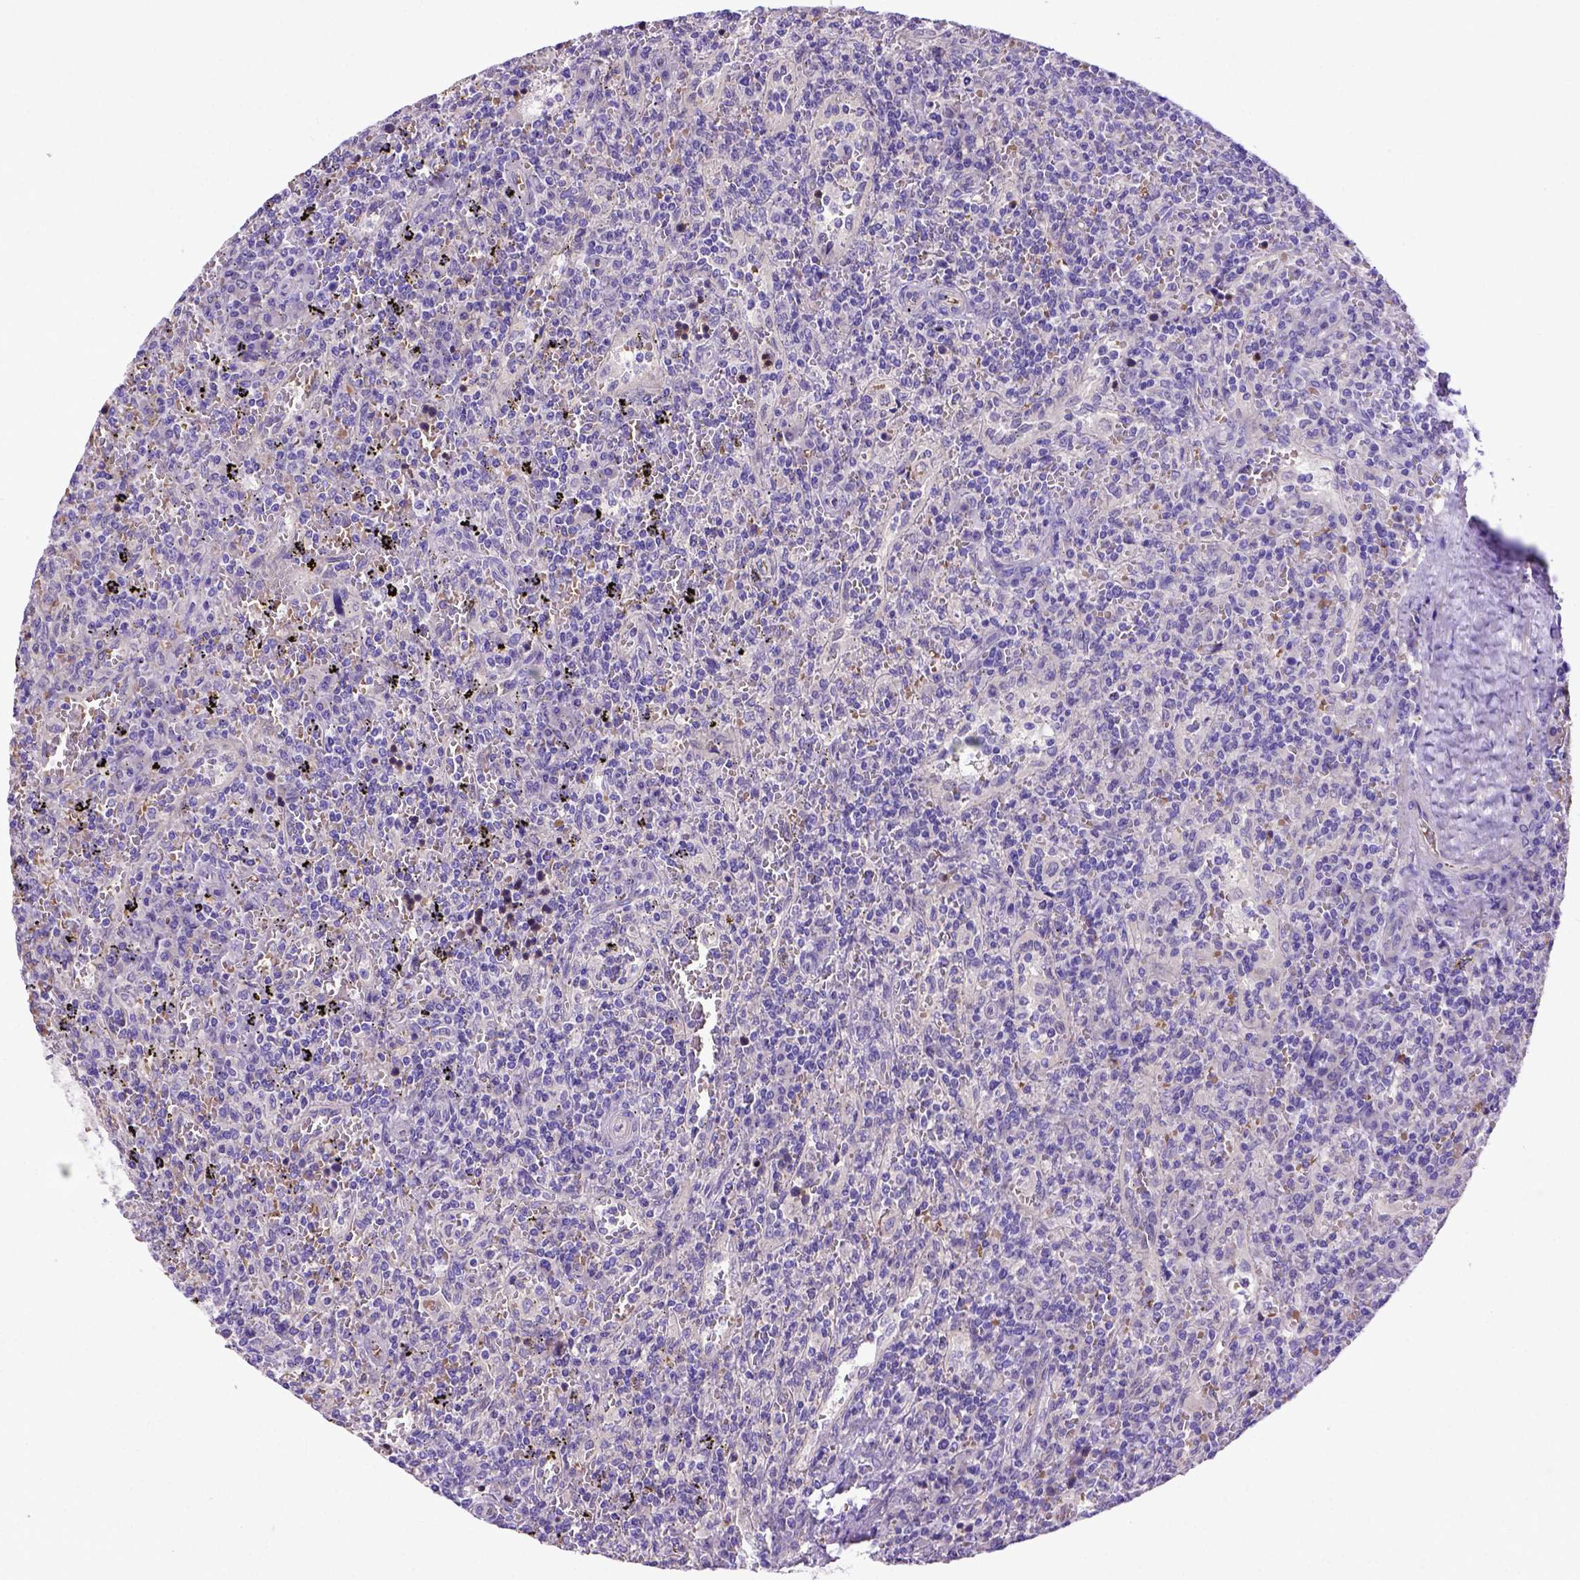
{"staining": {"intensity": "negative", "quantity": "none", "location": "none"}, "tissue": "lymphoma", "cell_type": "Tumor cells", "image_type": "cancer", "snomed": [{"axis": "morphology", "description": "Malignant lymphoma, non-Hodgkin's type, Low grade"}, {"axis": "topography", "description": "Spleen"}], "caption": "Malignant lymphoma, non-Hodgkin's type (low-grade) stained for a protein using immunohistochemistry (IHC) reveals no expression tumor cells.", "gene": "ADAM12", "patient": {"sex": "male", "age": 62}}